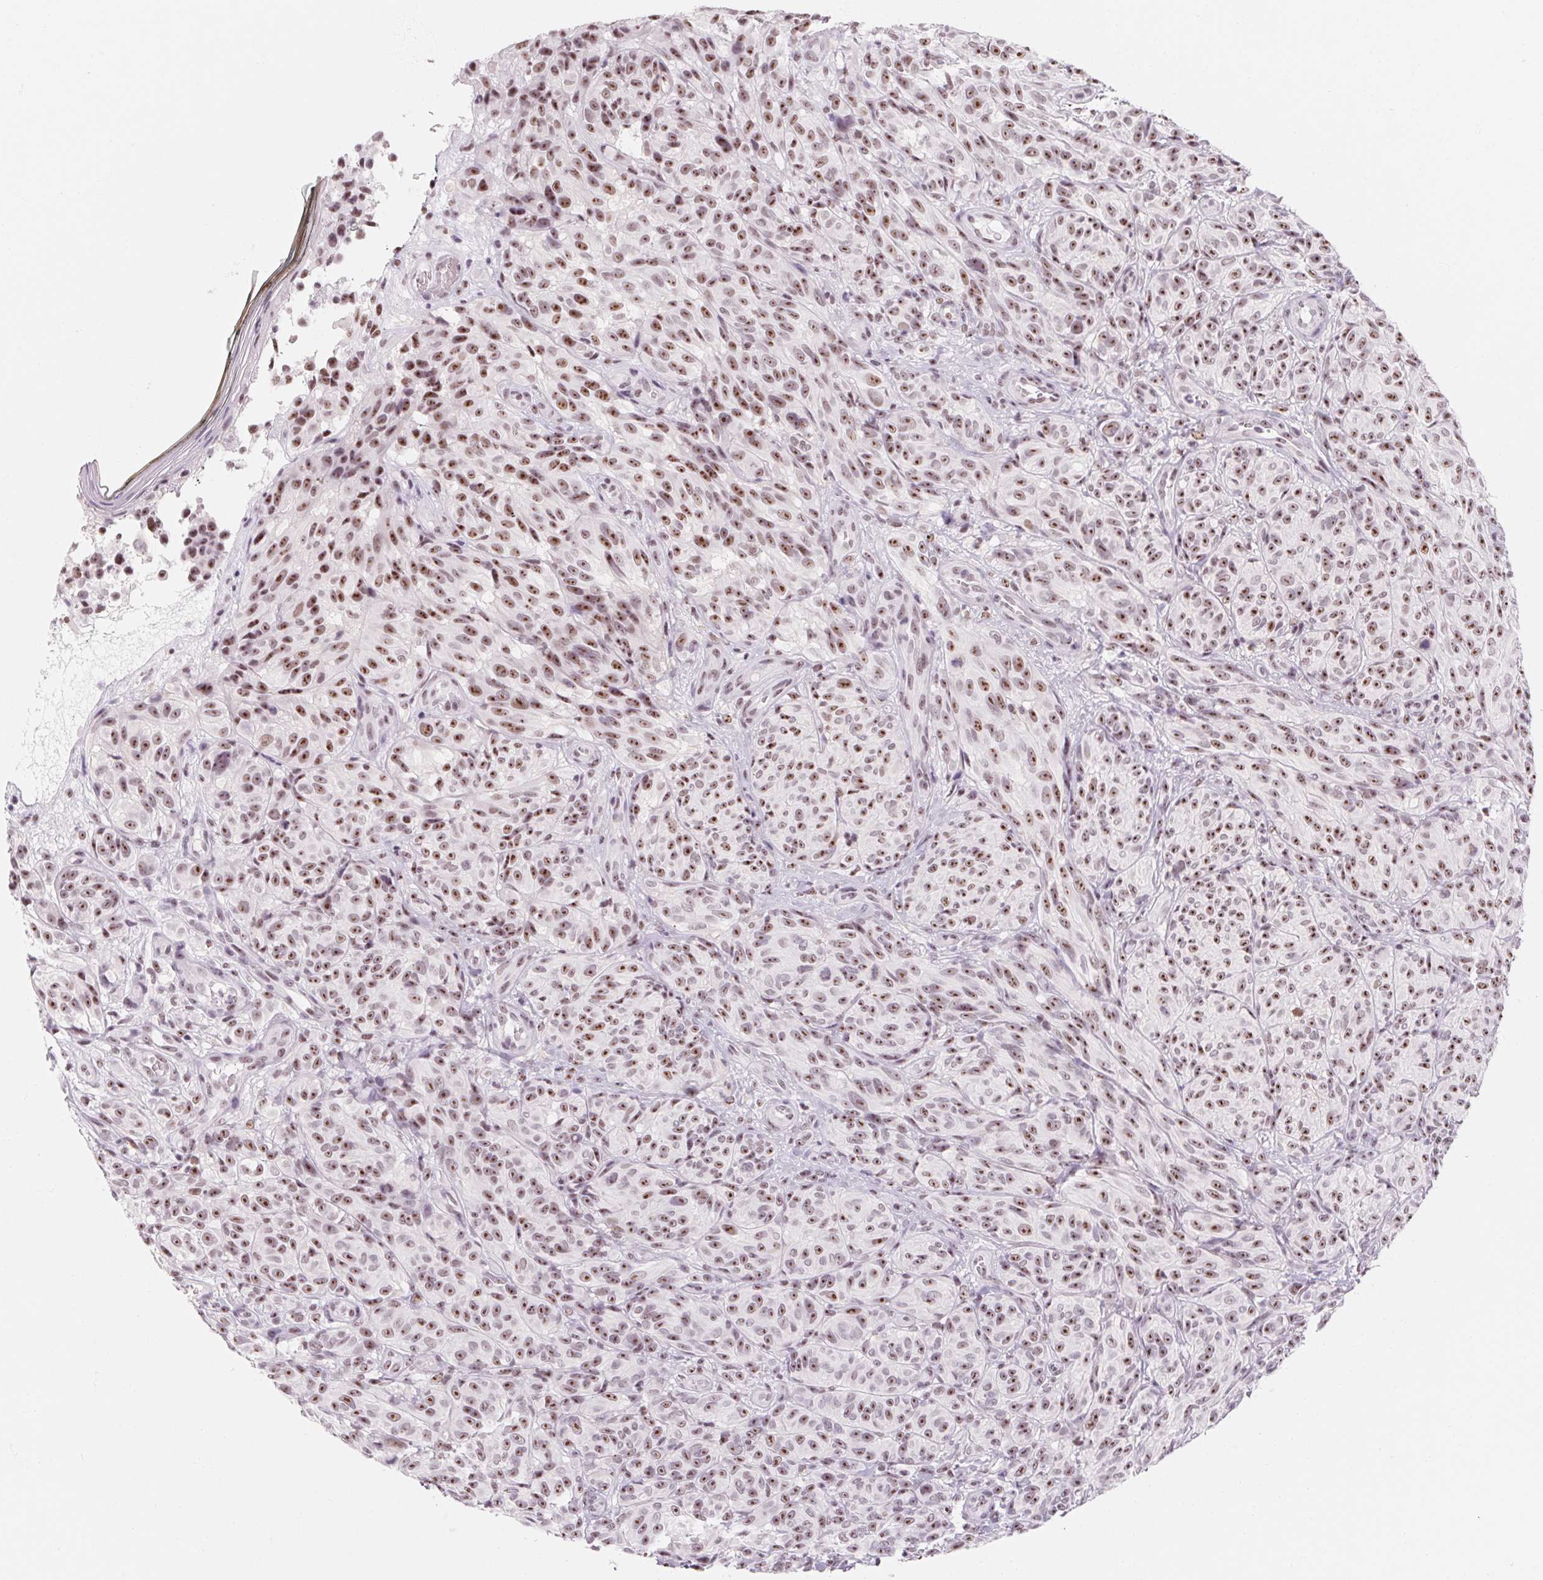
{"staining": {"intensity": "moderate", "quantity": ">75%", "location": "nuclear"}, "tissue": "melanoma", "cell_type": "Tumor cells", "image_type": "cancer", "snomed": [{"axis": "morphology", "description": "Malignant melanoma, NOS"}, {"axis": "topography", "description": "Skin"}], "caption": "DAB immunohistochemical staining of malignant melanoma demonstrates moderate nuclear protein expression in about >75% of tumor cells.", "gene": "ZIC4", "patient": {"sex": "female", "age": 85}}